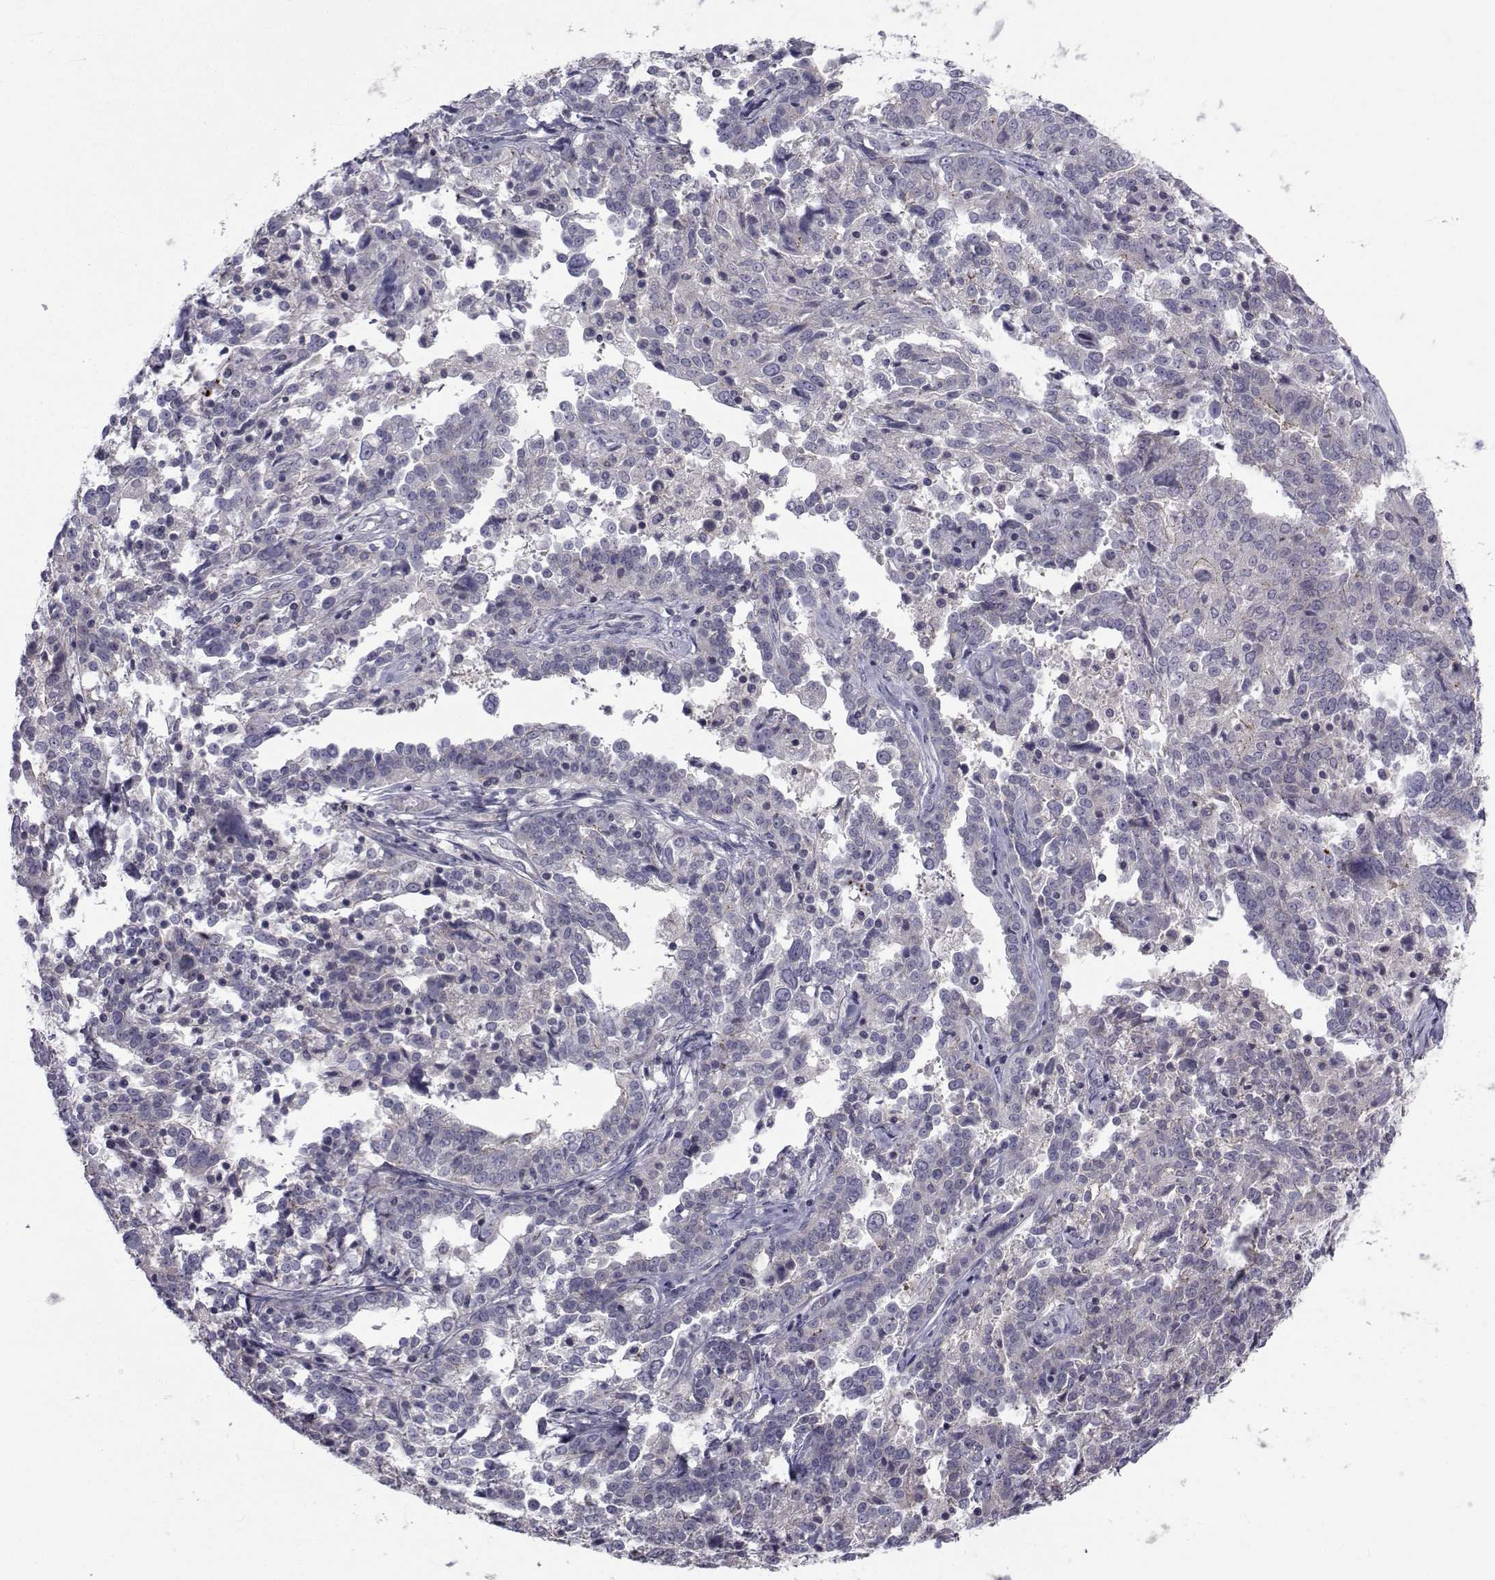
{"staining": {"intensity": "negative", "quantity": "none", "location": "none"}, "tissue": "ovarian cancer", "cell_type": "Tumor cells", "image_type": "cancer", "snomed": [{"axis": "morphology", "description": "Cystadenocarcinoma, serous, NOS"}, {"axis": "topography", "description": "Ovary"}], "caption": "Protein analysis of serous cystadenocarcinoma (ovarian) exhibits no significant expression in tumor cells. (Immunohistochemistry (ihc), brightfield microscopy, high magnification).", "gene": "SLC30A10", "patient": {"sex": "female", "age": 67}}